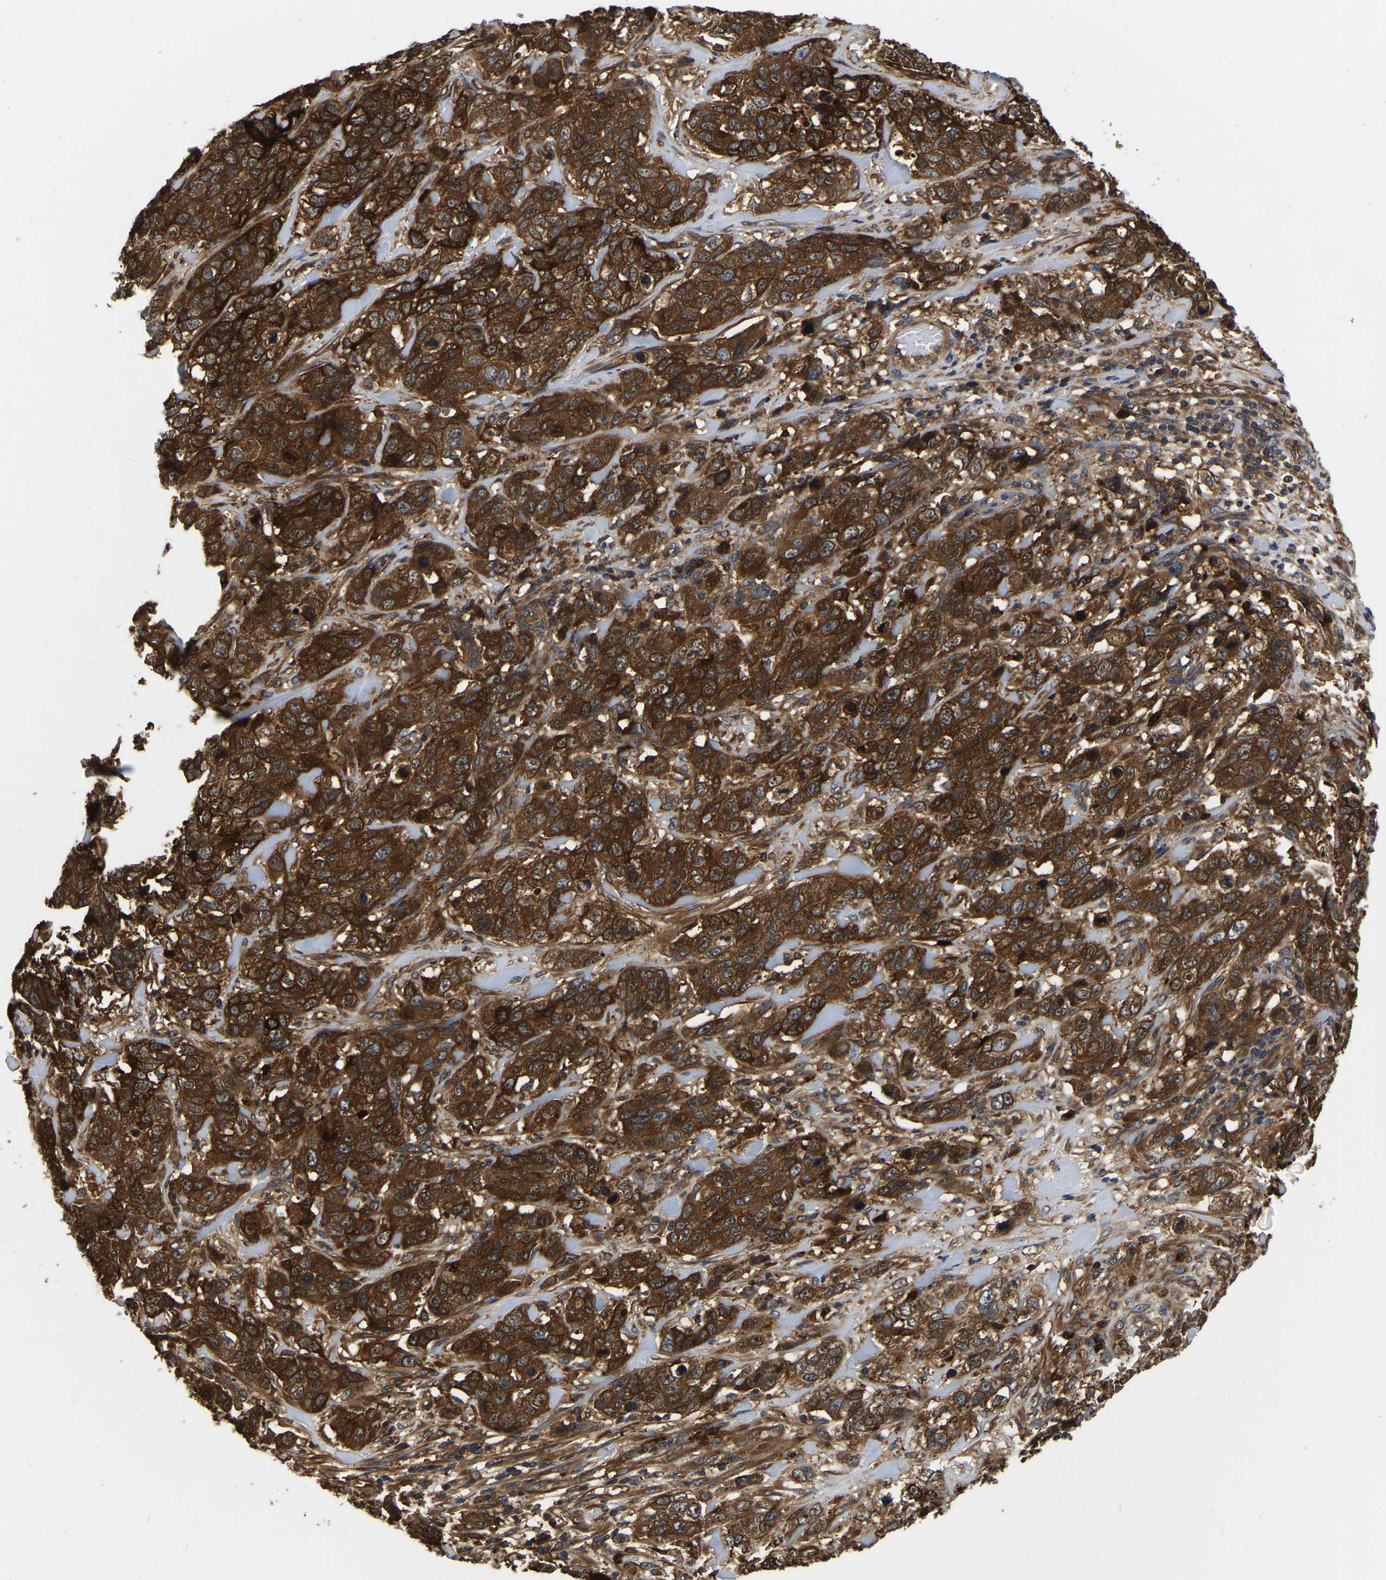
{"staining": {"intensity": "strong", "quantity": ">75%", "location": "cytoplasmic/membranous"}, "tissue": "stomach cancer", "cell_type": "Tumor cells", "image_type": "cancer", "snomed": [{"axis": "morphology", "description": "Adenocarcinoma, NOS"}, {"axis": "topography", "description": "Stomach"}], "caption": "Immunohistochemistry micrograph of neoplastic tissue: stomach cancer (adenocarcinoma) stained using immunohistochemistry (IHC) shows high levels of strong protein expression localized specifically in the cytoplasmic/membranous of tumor cells, appearing as a cytoplasmic/membranous brown color.", "gene": "GARS1", "patient": {"sex": "male", "age": 48}}